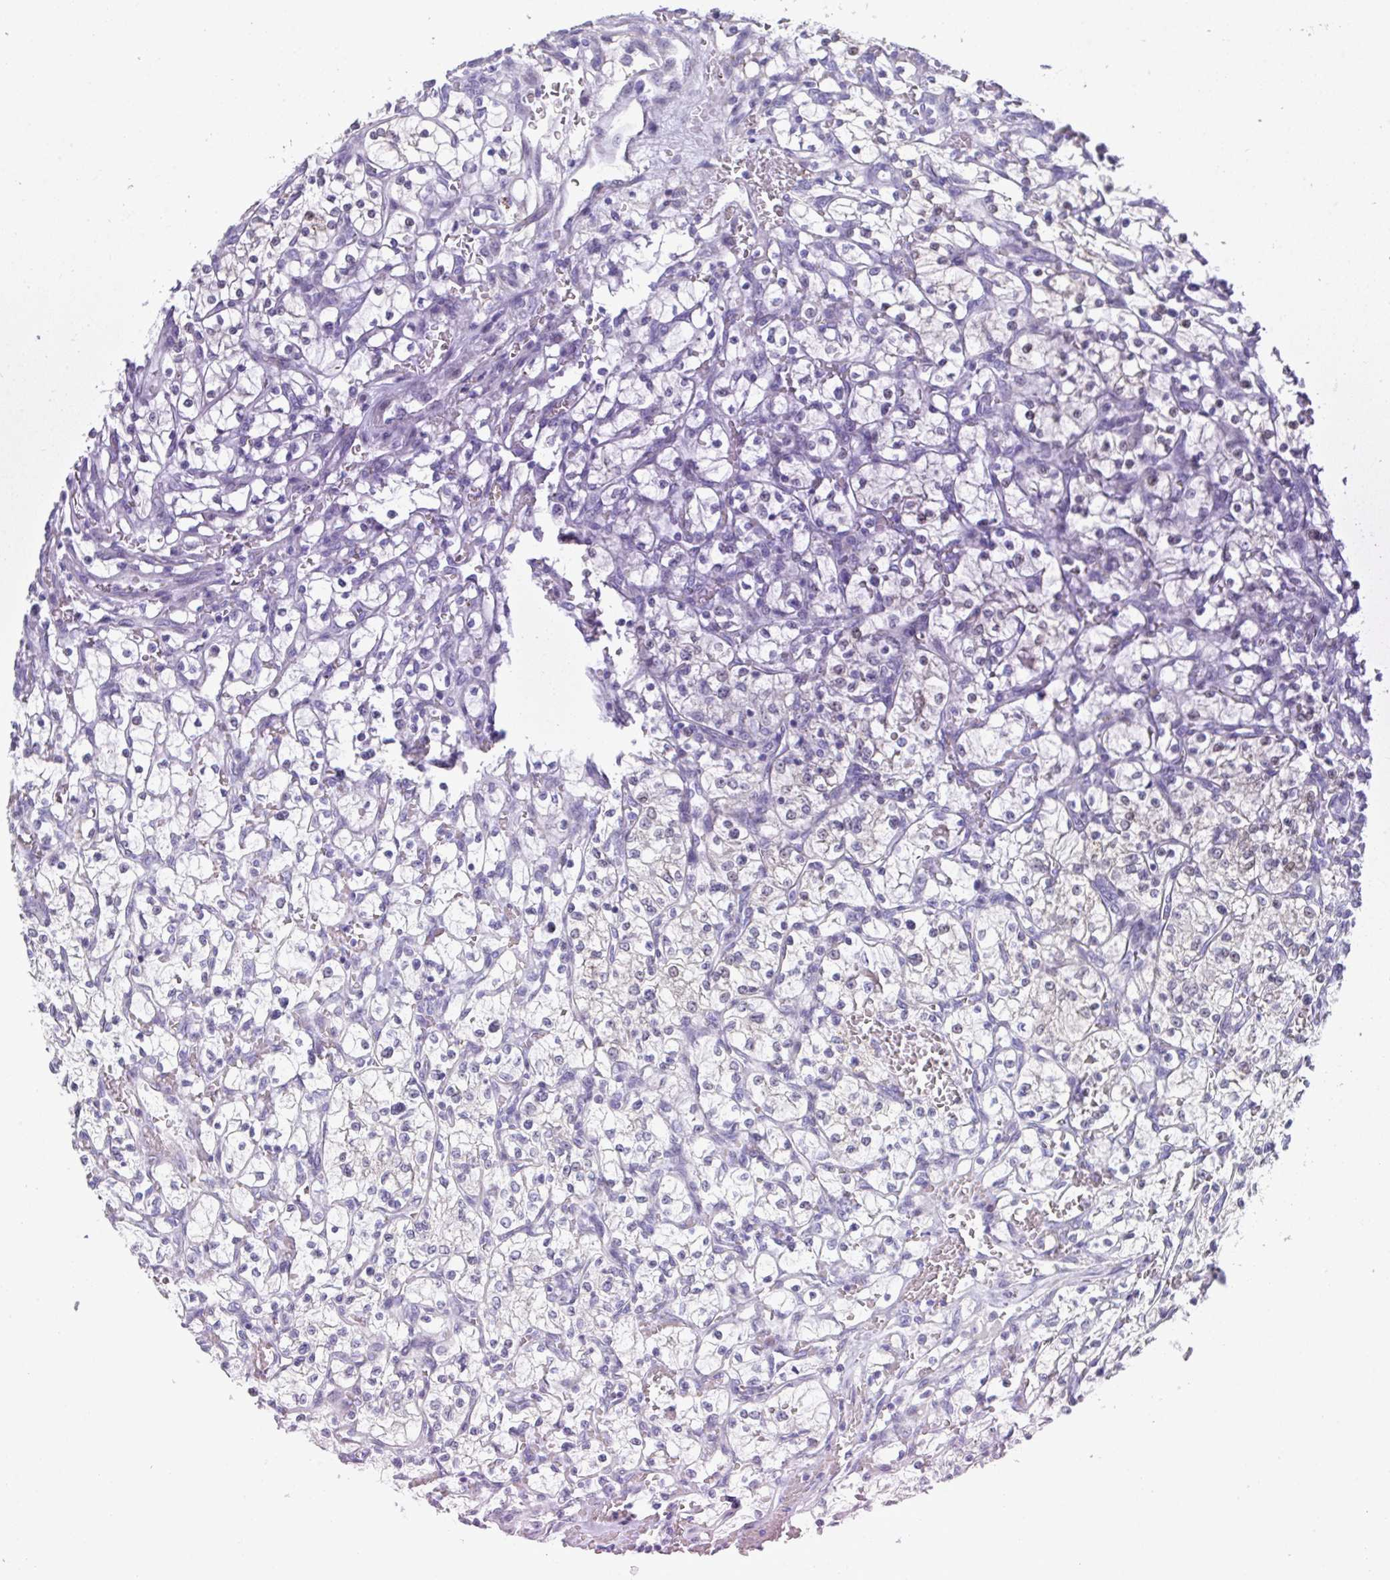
{"staining": {"intensity": "negative", "quantity": "none", "location": "none"}, "tissue": "renal cancer", "cell_type": "Tumor cells", "image_type": "cancer", "snomed": [{"axis": "morphology", "description": "Adenocarcinoma, NOS"}, {"axis": "topography", "description": "Kidney"}], "caption": "The photomicrograph displays no staining of tumor cells in renal cancer.", "gene": "A1CF", "patient": {"sex": "female", "age": 64}}